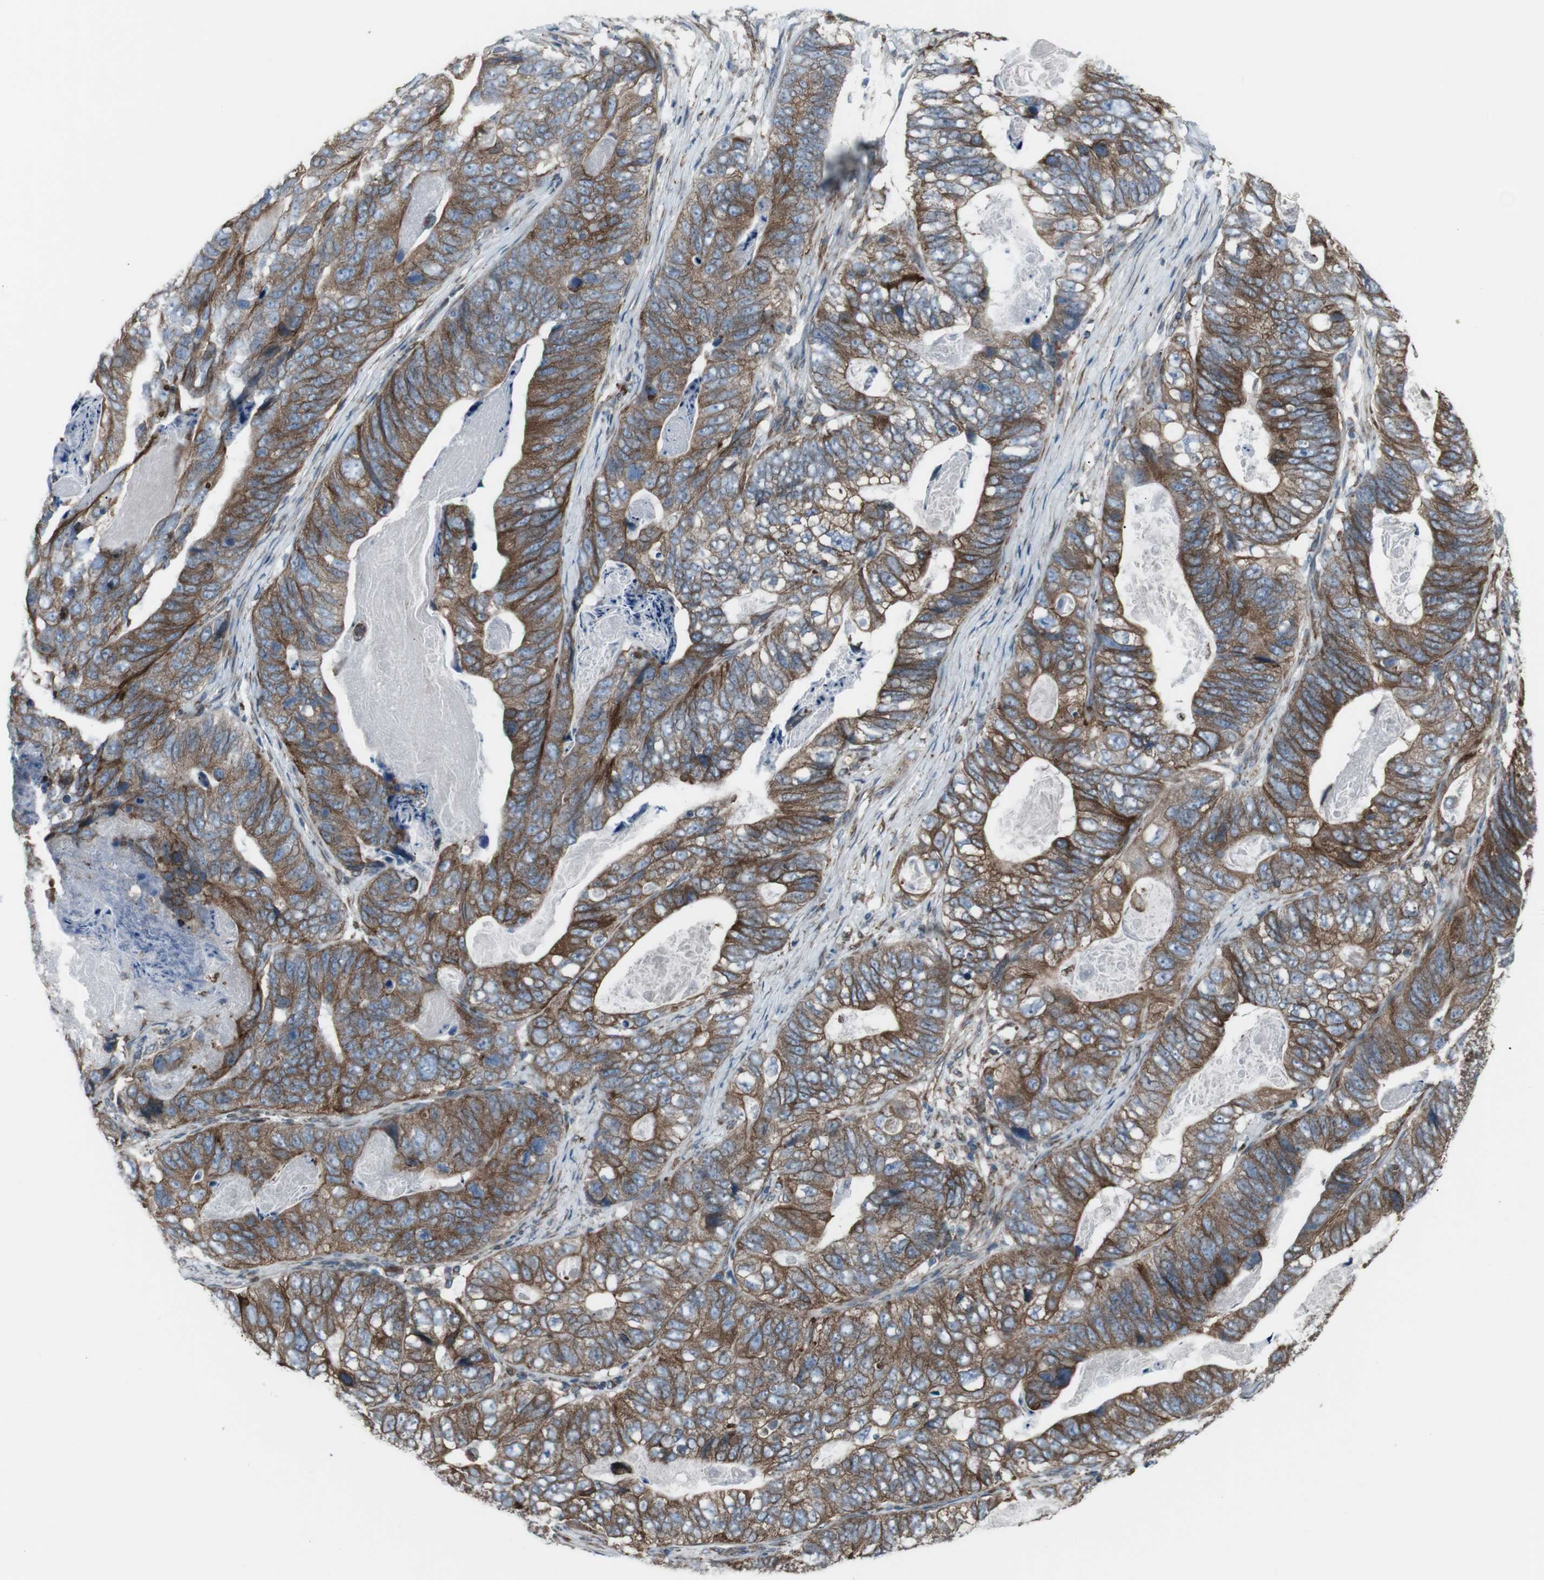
{"staining": {"intensity": "moderate", "quantity": ">75%", "location": "cytoplasmic/membranous"}, "tissue": "stomach cancer", "cell_type": "Tumor cells", "image_type": "cancer", "snomed": [{"axis": "morphology", "description": "Adenocarcinoma, NOS"}, {"axis": "topography", "description": "Stomach"}], "caption": "This micrograph shows immunohistochemistry staining of human adenocarcinoma (stomach), with medium moderate cytoplasmic/membranous expression in approximately >75% of tumor cells.", "gene": "LNPK", "patient": {"sex": "female", "age": 89}}